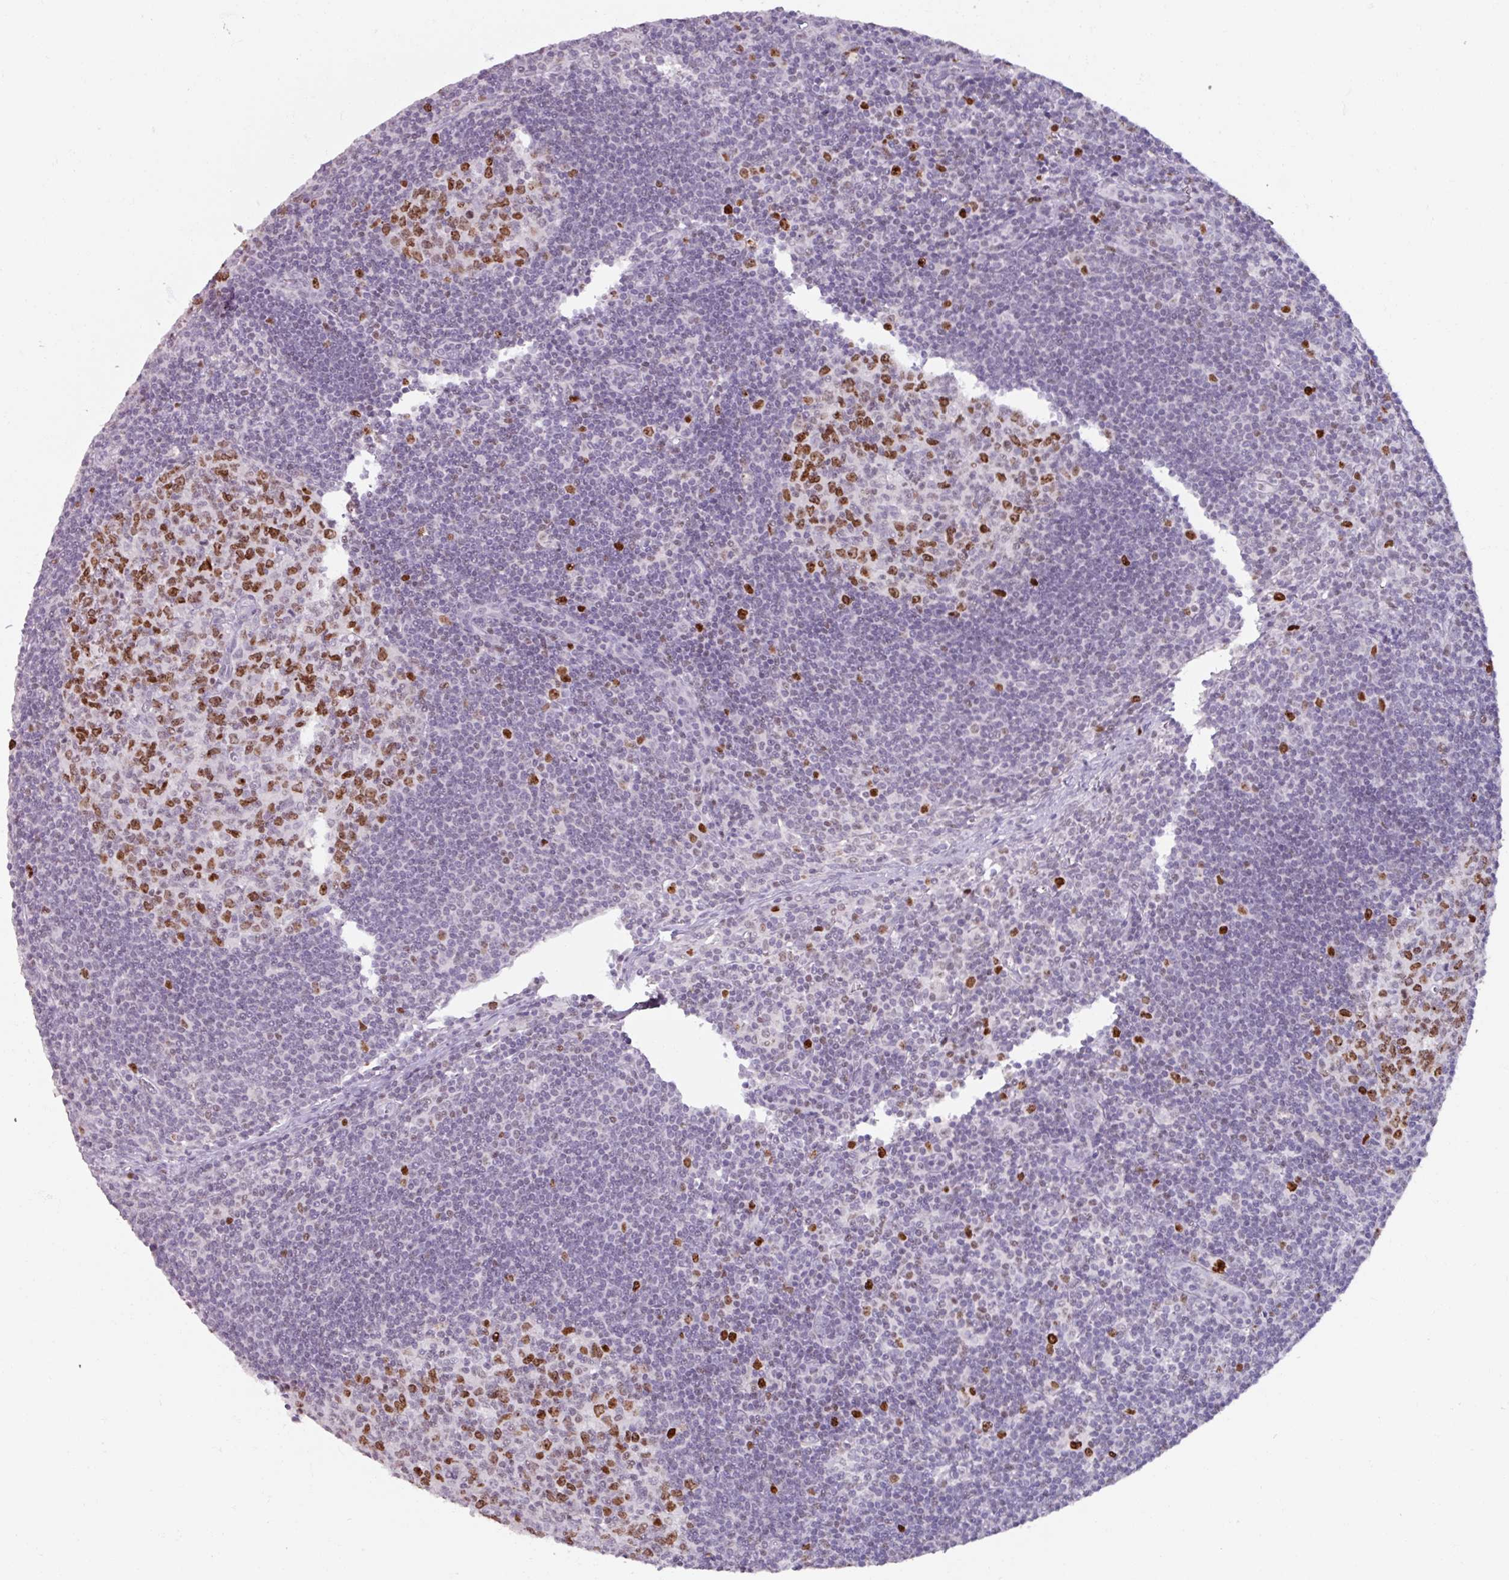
{"staining": {"intensity": "moderate", "quantity": "25%-75%", "location": "nuclear"}, "tissue": "lymph node", "cell_type": "Germinal center cells", "image_type": "normal", "snomed": [{"axis": "morphology", "description": "Normal tissue, NOS"}, {"axis": "topography", "description": "Lymph node"}], "caption": "Immunohistochemistry (IHC) micrograph of benign lymph node: lymph node stained using immunohistochemistry exhibits medium levels of moderate protein expression localized specifically in the nuclear of germinal center cells, appearing as a nuclear brown color.", "gene": "ATAD2", "patient": {"sex": "female", "age": 29}}